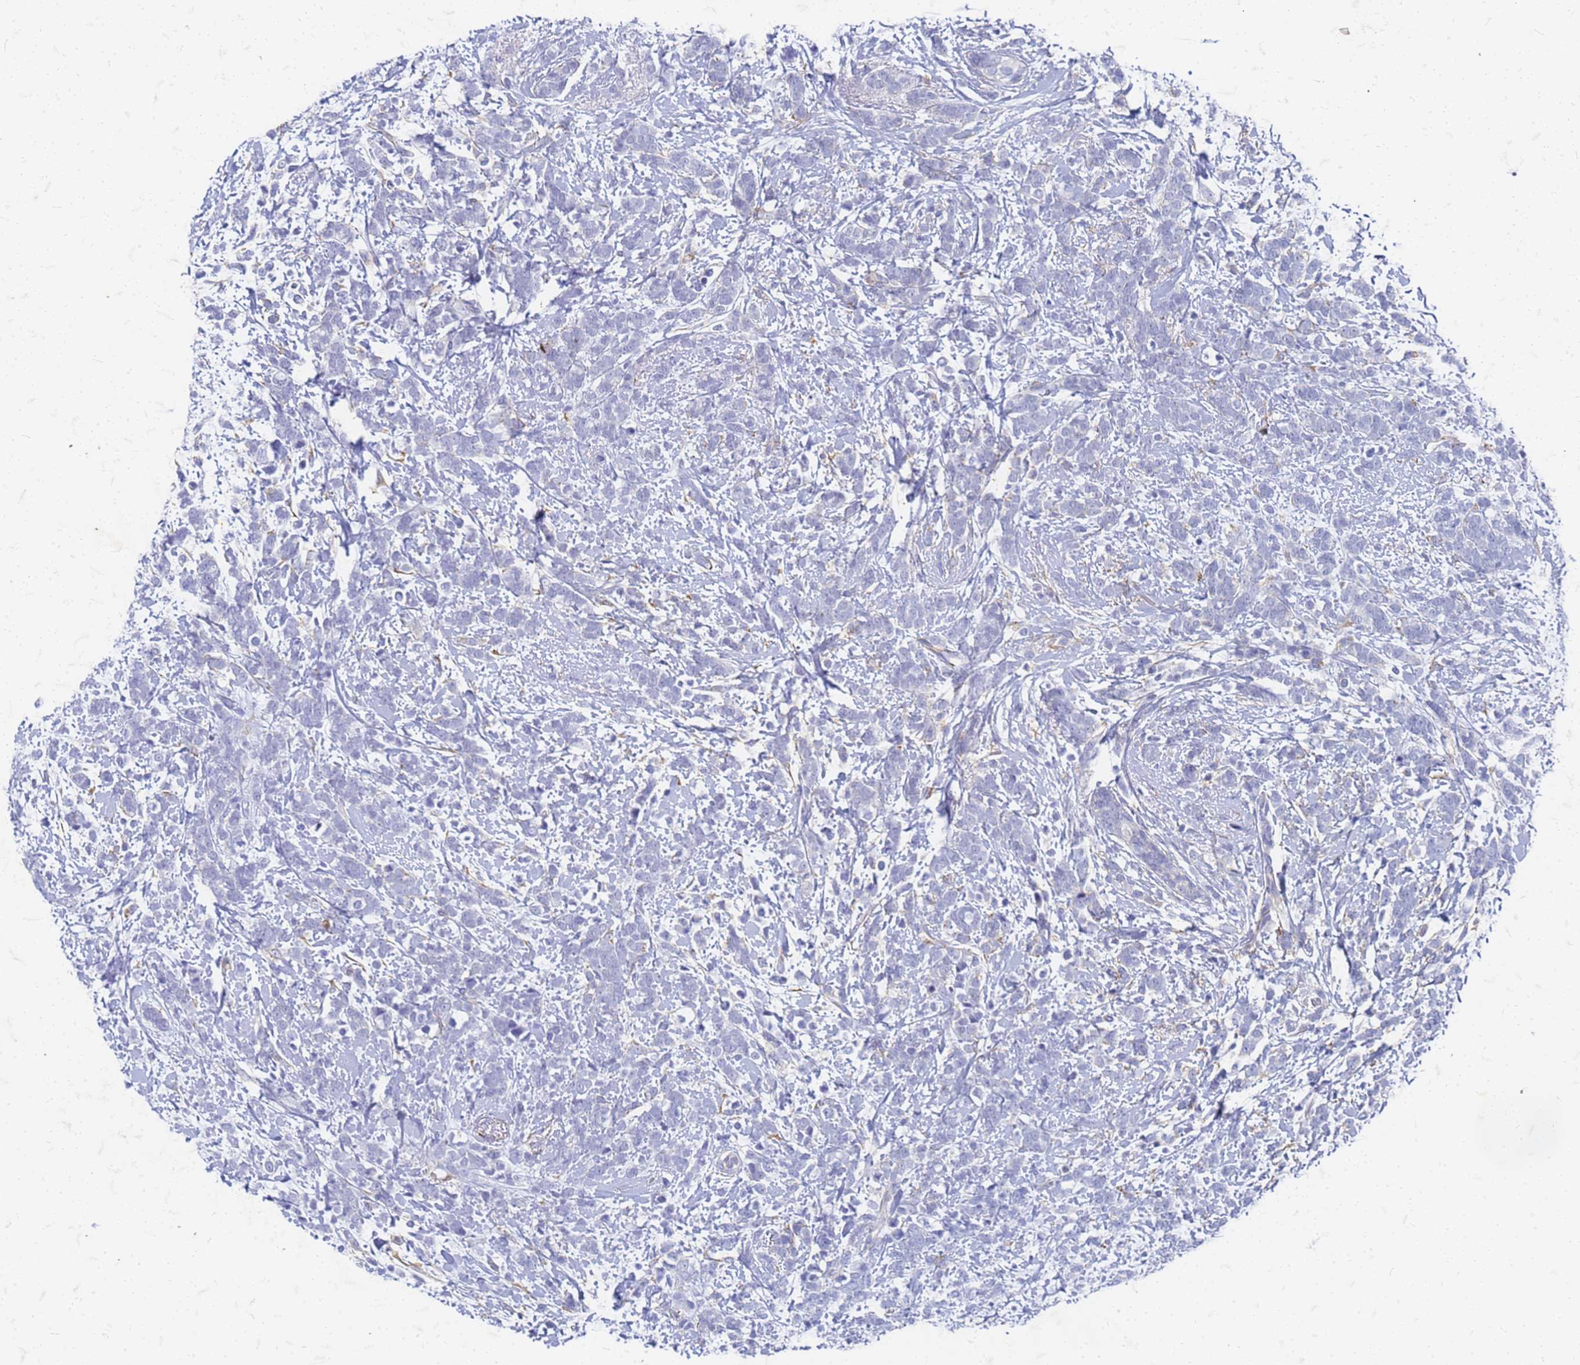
{"staining": {"intensity": "negative", "quantity": "none", "location": "none"}, "tissue": "breast cancer", "cell_type": "Tumor cells", "image_type": "cancer", "snomed": [{"axis": "morphology", "description": "Lobular carcinoma"}, {"axis": "topography", "description": "Breast"}], "caption": "Tumor cells are negative for brown protein staining in breast cancer (lobular carcinoma).", "gene": "TRIM64B", "patient": {"sex": "female", "age": 58}}